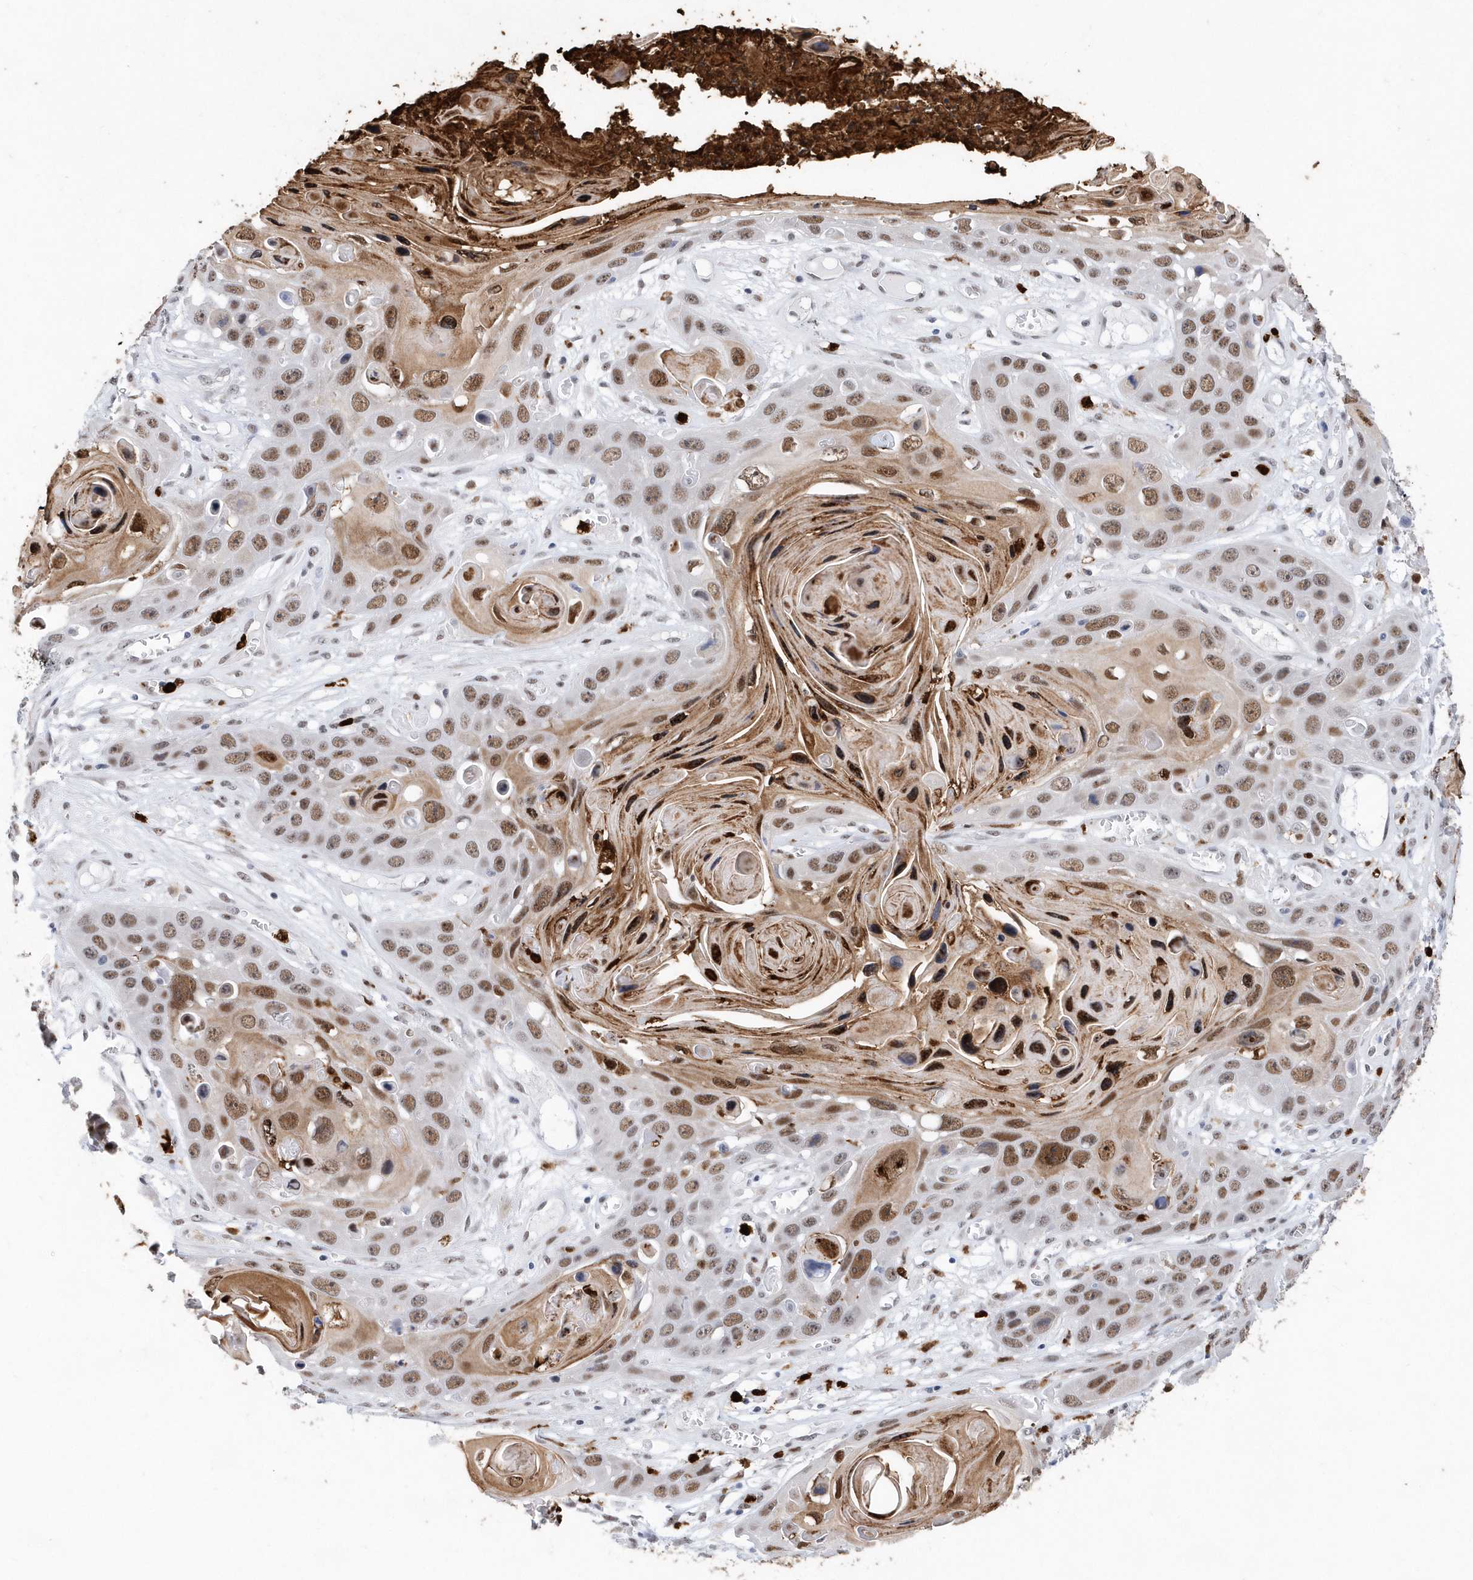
{"staining": {"intensity": "moderate", "quantity": ">75%", "location": "nuclear"}, "tissue": "skin cancer", "cell_type": "Tumor cells", "image_type": "cancer", "snomed": [{"axis": "morphology", "description": "Squamous cell carcinoma, NOS"}, {"axis": "topography", "description": "Skin"}], "caption": "Moderate nuclear staining is identified in about >75% of tumor cells in squamous cell carcinoma (skin). (Brightfield microscopy of DAB IHC at high magnification).", "gene": "RPP30", "patient": {"sex": "male", "age": 55}}